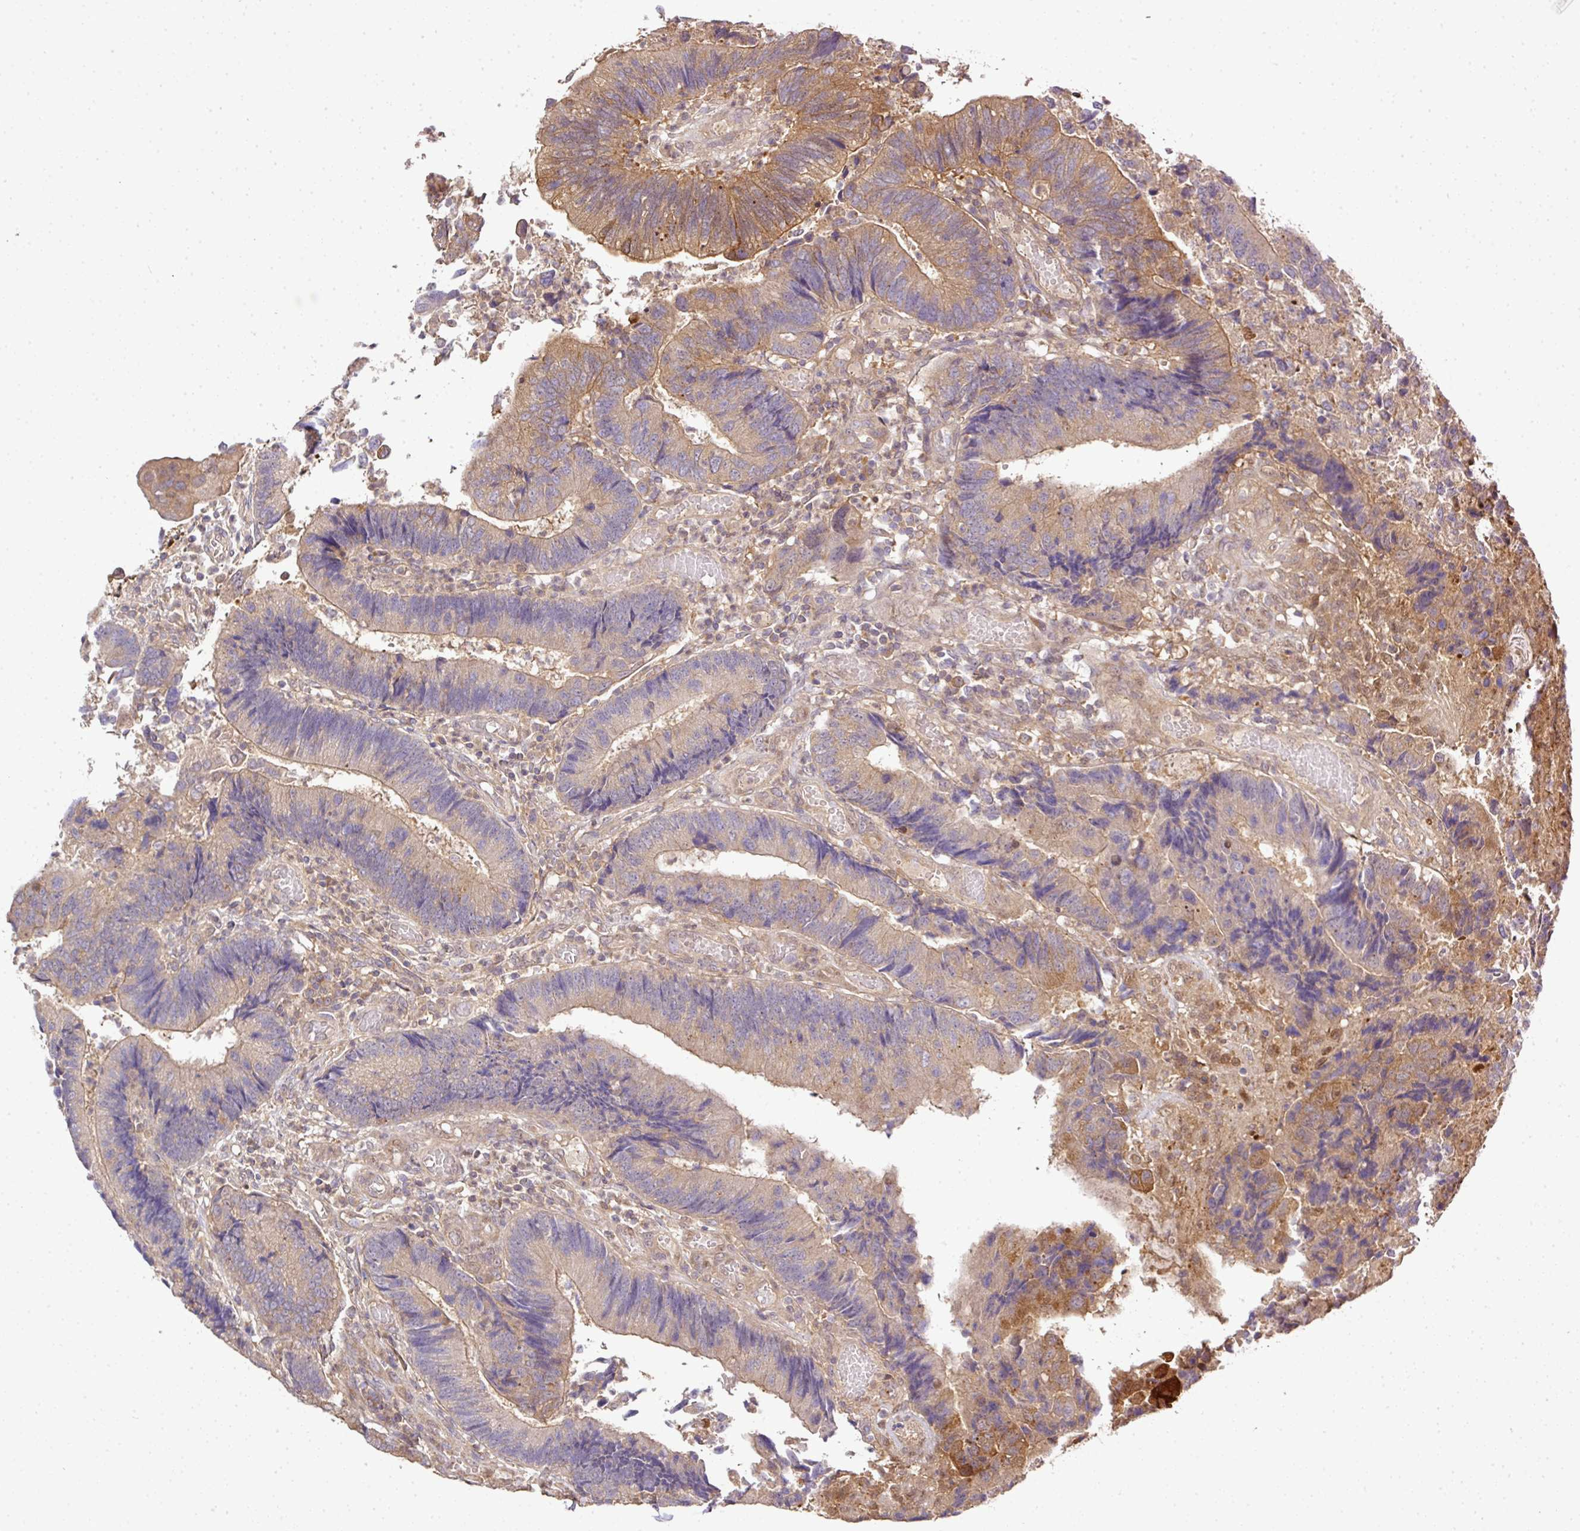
{"staining": {"intensity": "moderate", "quantity": "25%-75%", "location": "cytoplasmic/membranous"}, "tissue": "colorectal cancer", "cell_type": "Tumor cells", "image_type": "cancer", "snomed": [{"axis": "morphology", "description": "Adenocarcinoma, NOS"}, {"axis": "topography", "description": "Colon"}], "caption": "Brown immunohistochemical staining in colorectal cancer displays moderate cytoplasmic/membranous staining in about 25%-75% of tumor cells.", "gene": "TMEM107", "patient": {"sex": "female", "age": 67}}